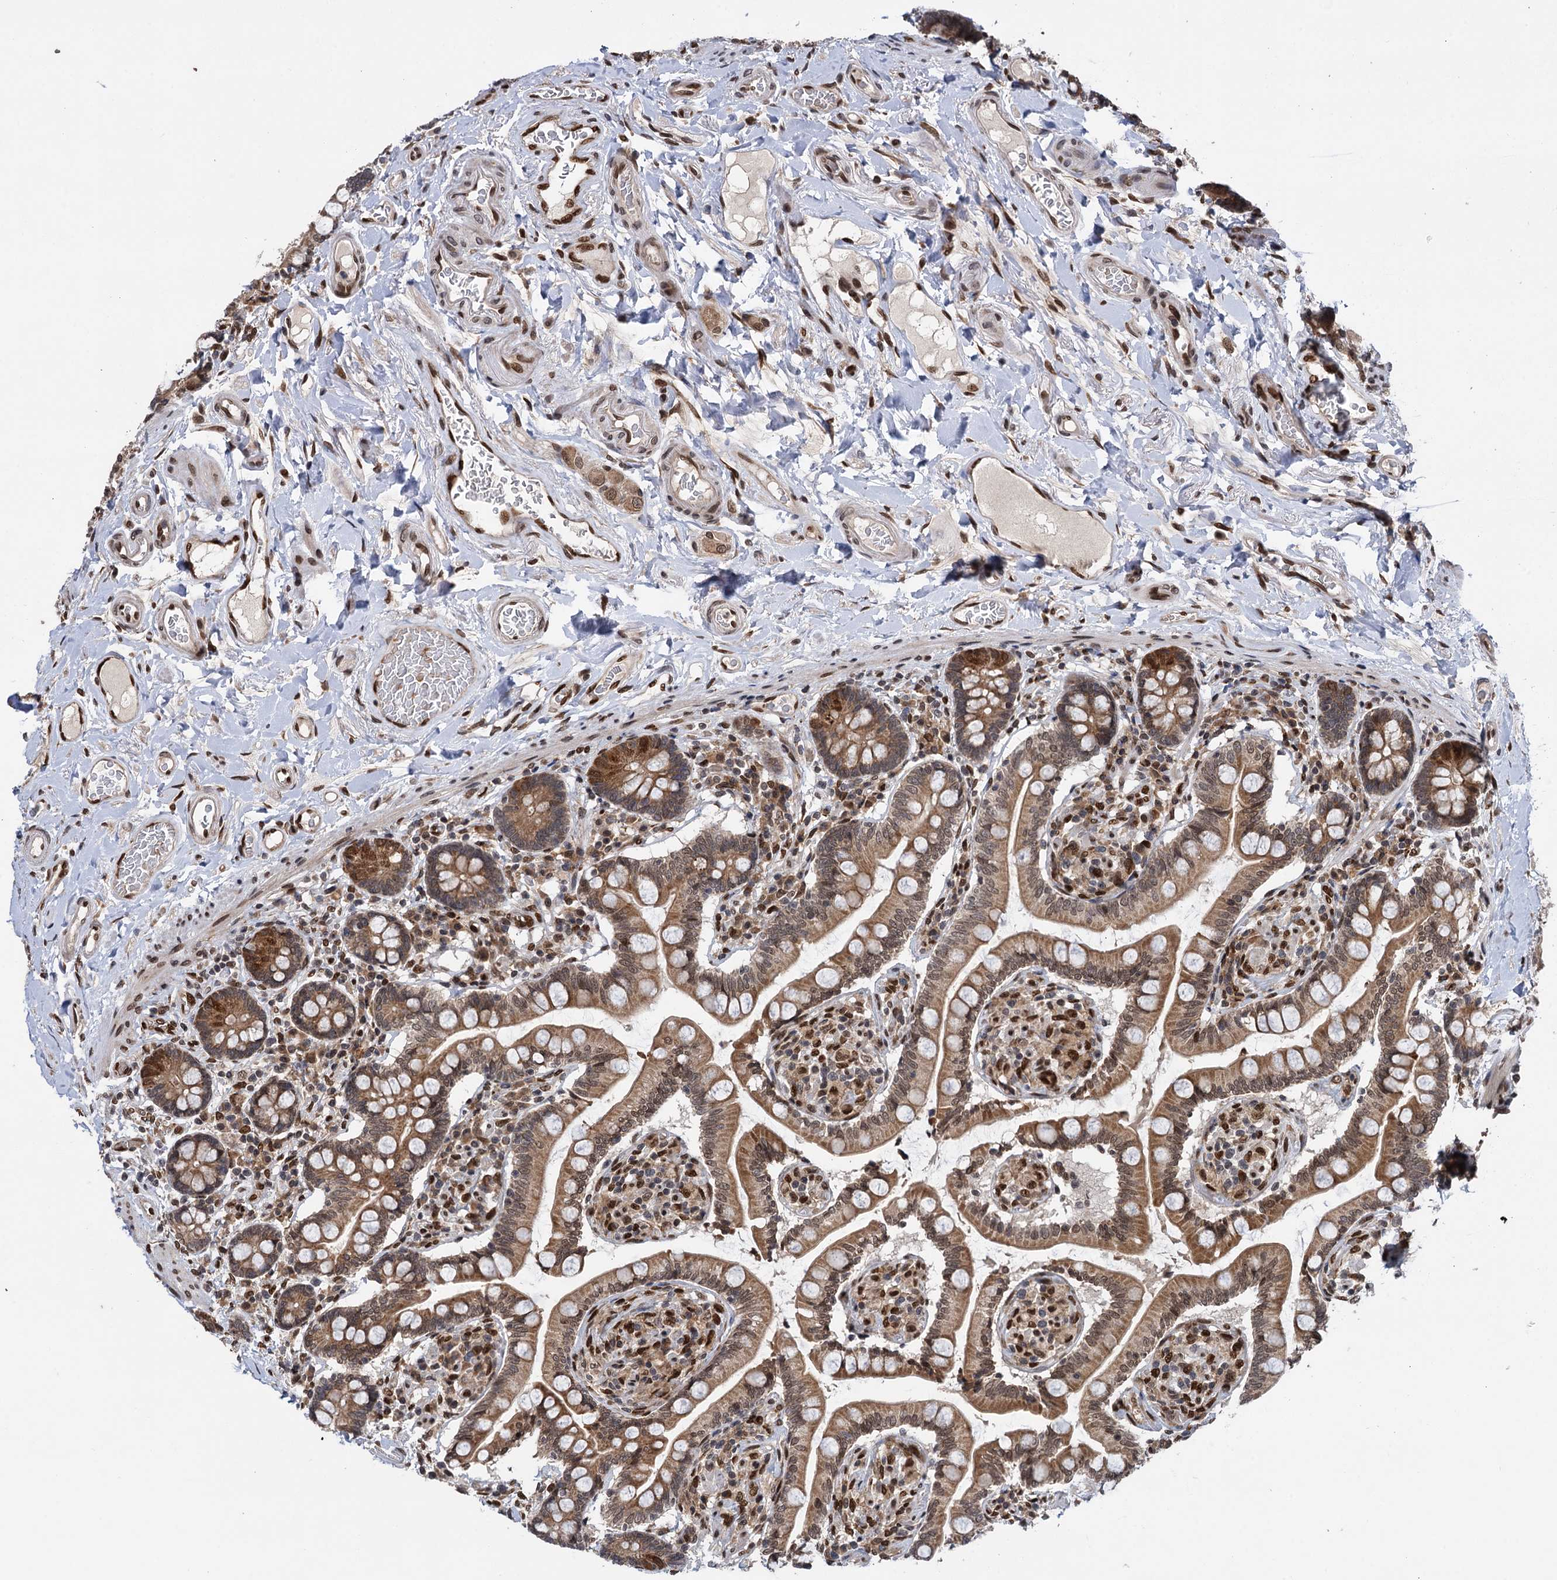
{"staining": {"intensity": "moderate", "quantity": ">75%", "location": "cytoplasmic/membranous,nuclear"}, "tissue": "small intestine", "cell_type": "Glandular cells", "image_type": "normal", "snomed": [{"axis": "morphology", "description": "Normal tissue, NOS"}, {"axis": "topography", "description": "Small intestine"}], "caption": "Small intestine was stained to show a protein in brown. There is medium levels of moderate cytoplasmic/membranous,nuclear positivity in approximately >75% of glandular cells. The staining is performed using DAB brown chromogen to label protein expression. The nuclei are counter-stained blue using hematoxylin.", "gene": "MESD", "patient": {"sex": "female", "age": 64}}